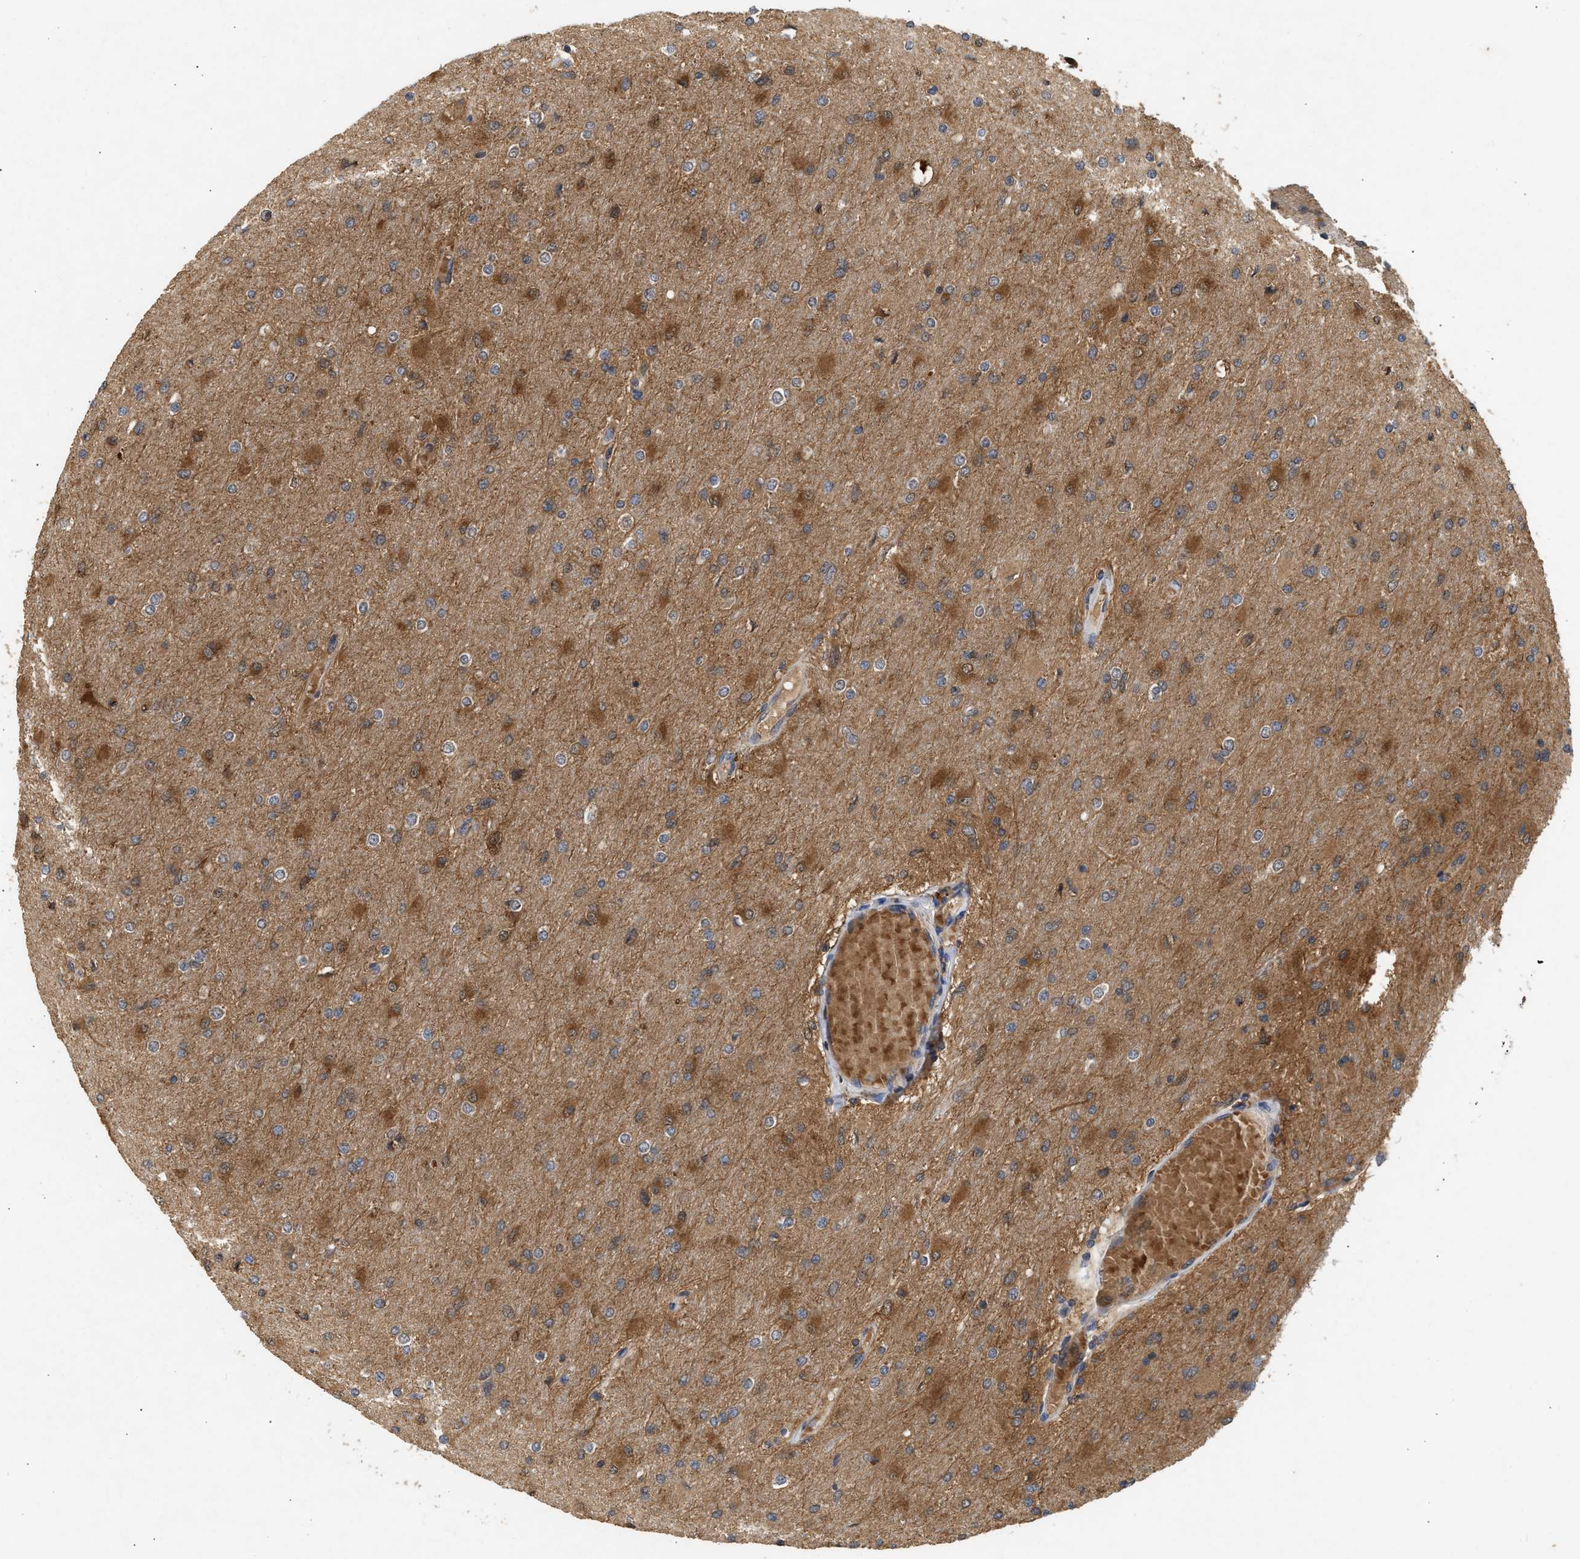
{"staining": {"intensity": "strong", "quantity": "25%-75%", "location": "cytoplasmic/membranous"}, "tissue": "glioma", "cell_type": "Tumor cells", "image_type": "cancer", "snomed": [{"axis": "morphology", "description": "Glioma, malignant, High grade"}, {"axis": "topography", "description": "Cerebral cortex"}], "caption": "Immunohistochemical staining of human glioma reveals high levels of strong cytoplasmic/membranous staining in approximately 25%-75% of tumor cells.", "gene": "FITM1", "patient": {"sex": "female", "age": 36}}